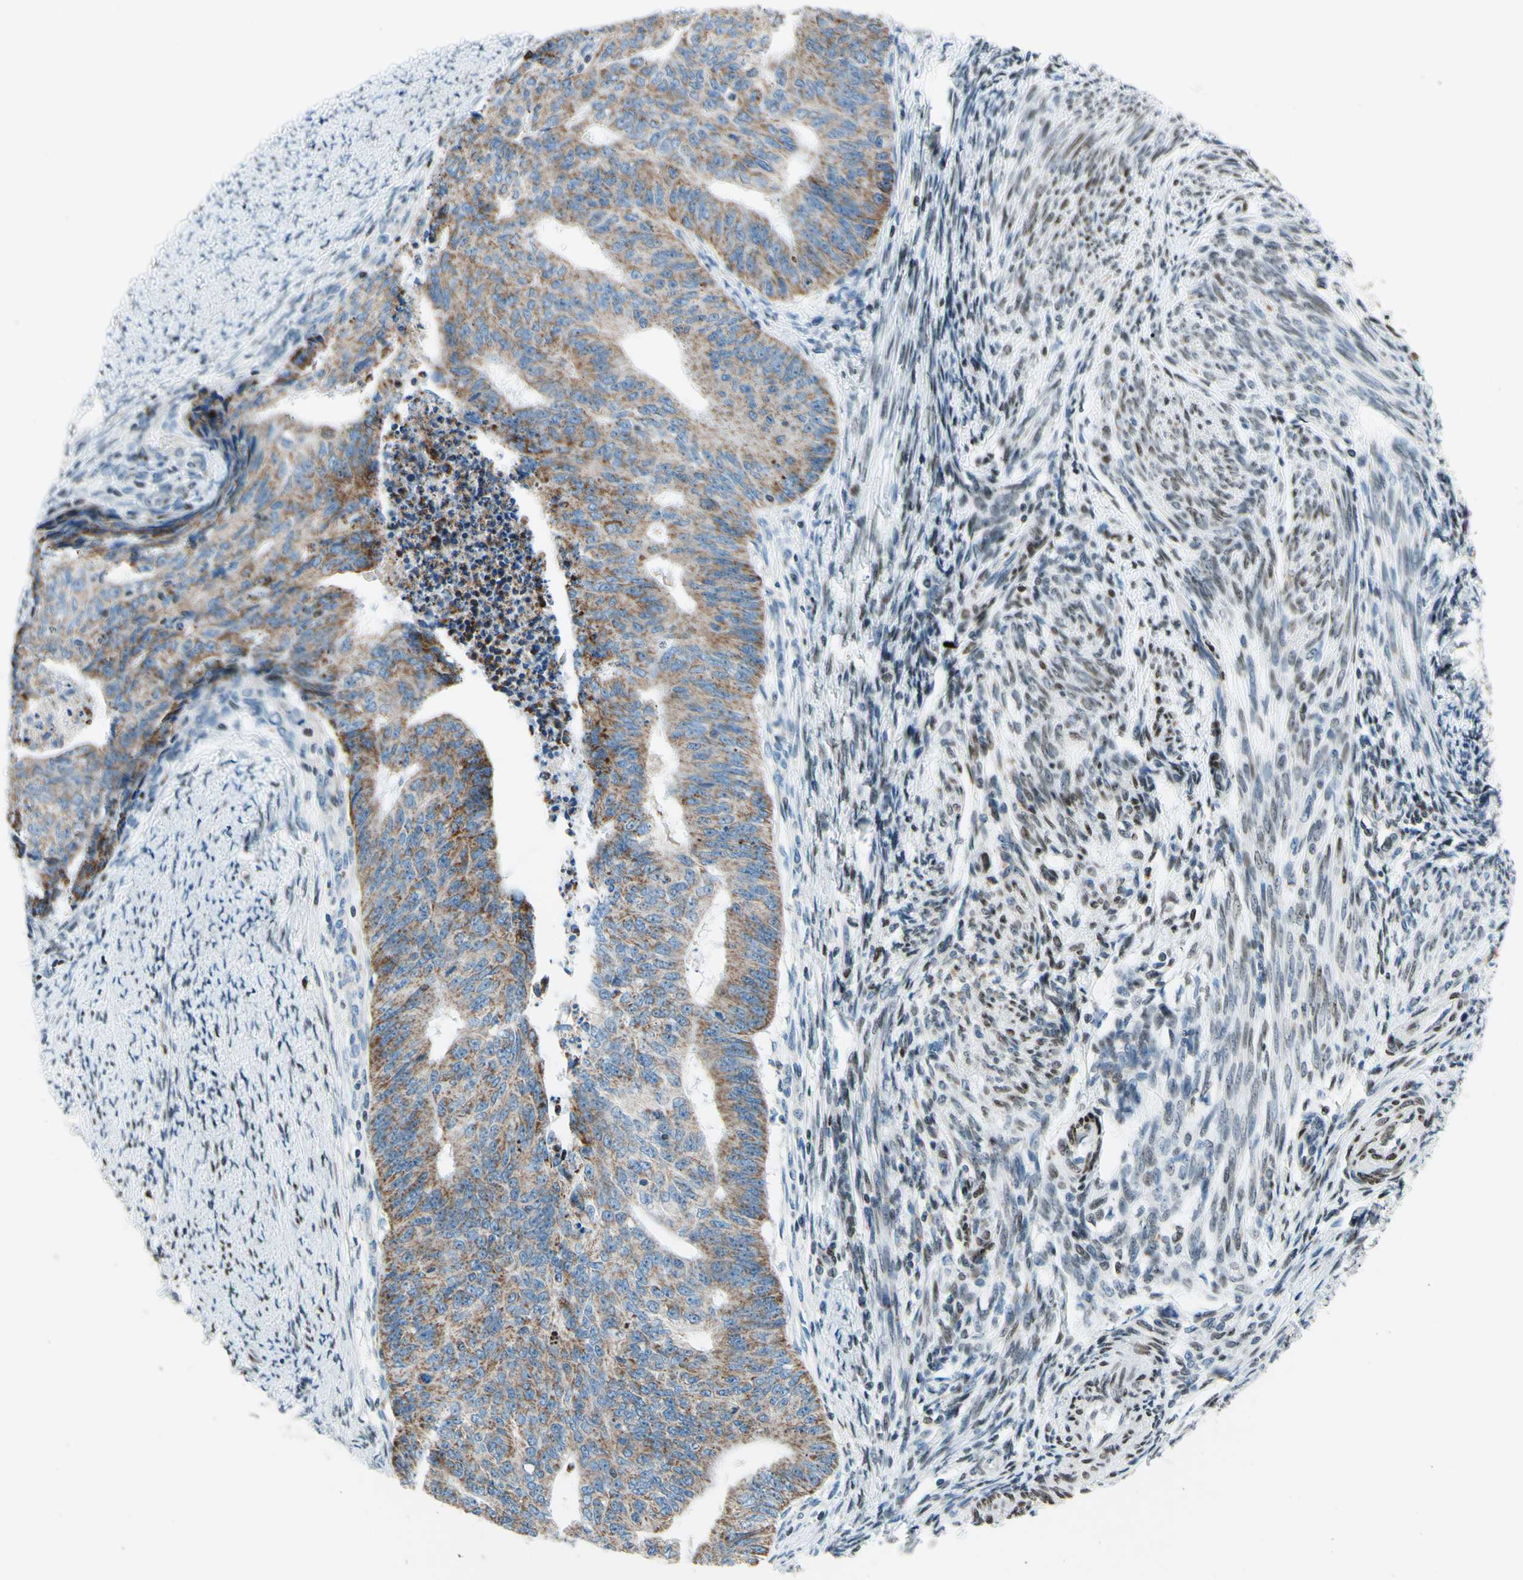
{"staining": {"intensity": "moderate", "quantity": ">75%", "location": "cytoplasmic/membranous"}, "tissue": "endometrial cancer", "cell_type": "Tumor cells", "image_type": "cancer", "snomed": [{"axis": "morphology", "description": "Adenocarcinoma, NOS"}, {"axis": "topography", "description": "Endometrium"}], "caption": "Protein staining exhibits moderate cytoplasmic/membranous positivity in about >75% of tumor cells in endometrial adenocarcinoma.", "gene": "CBX7", "patient": {"sex": "female", "age": 32}}